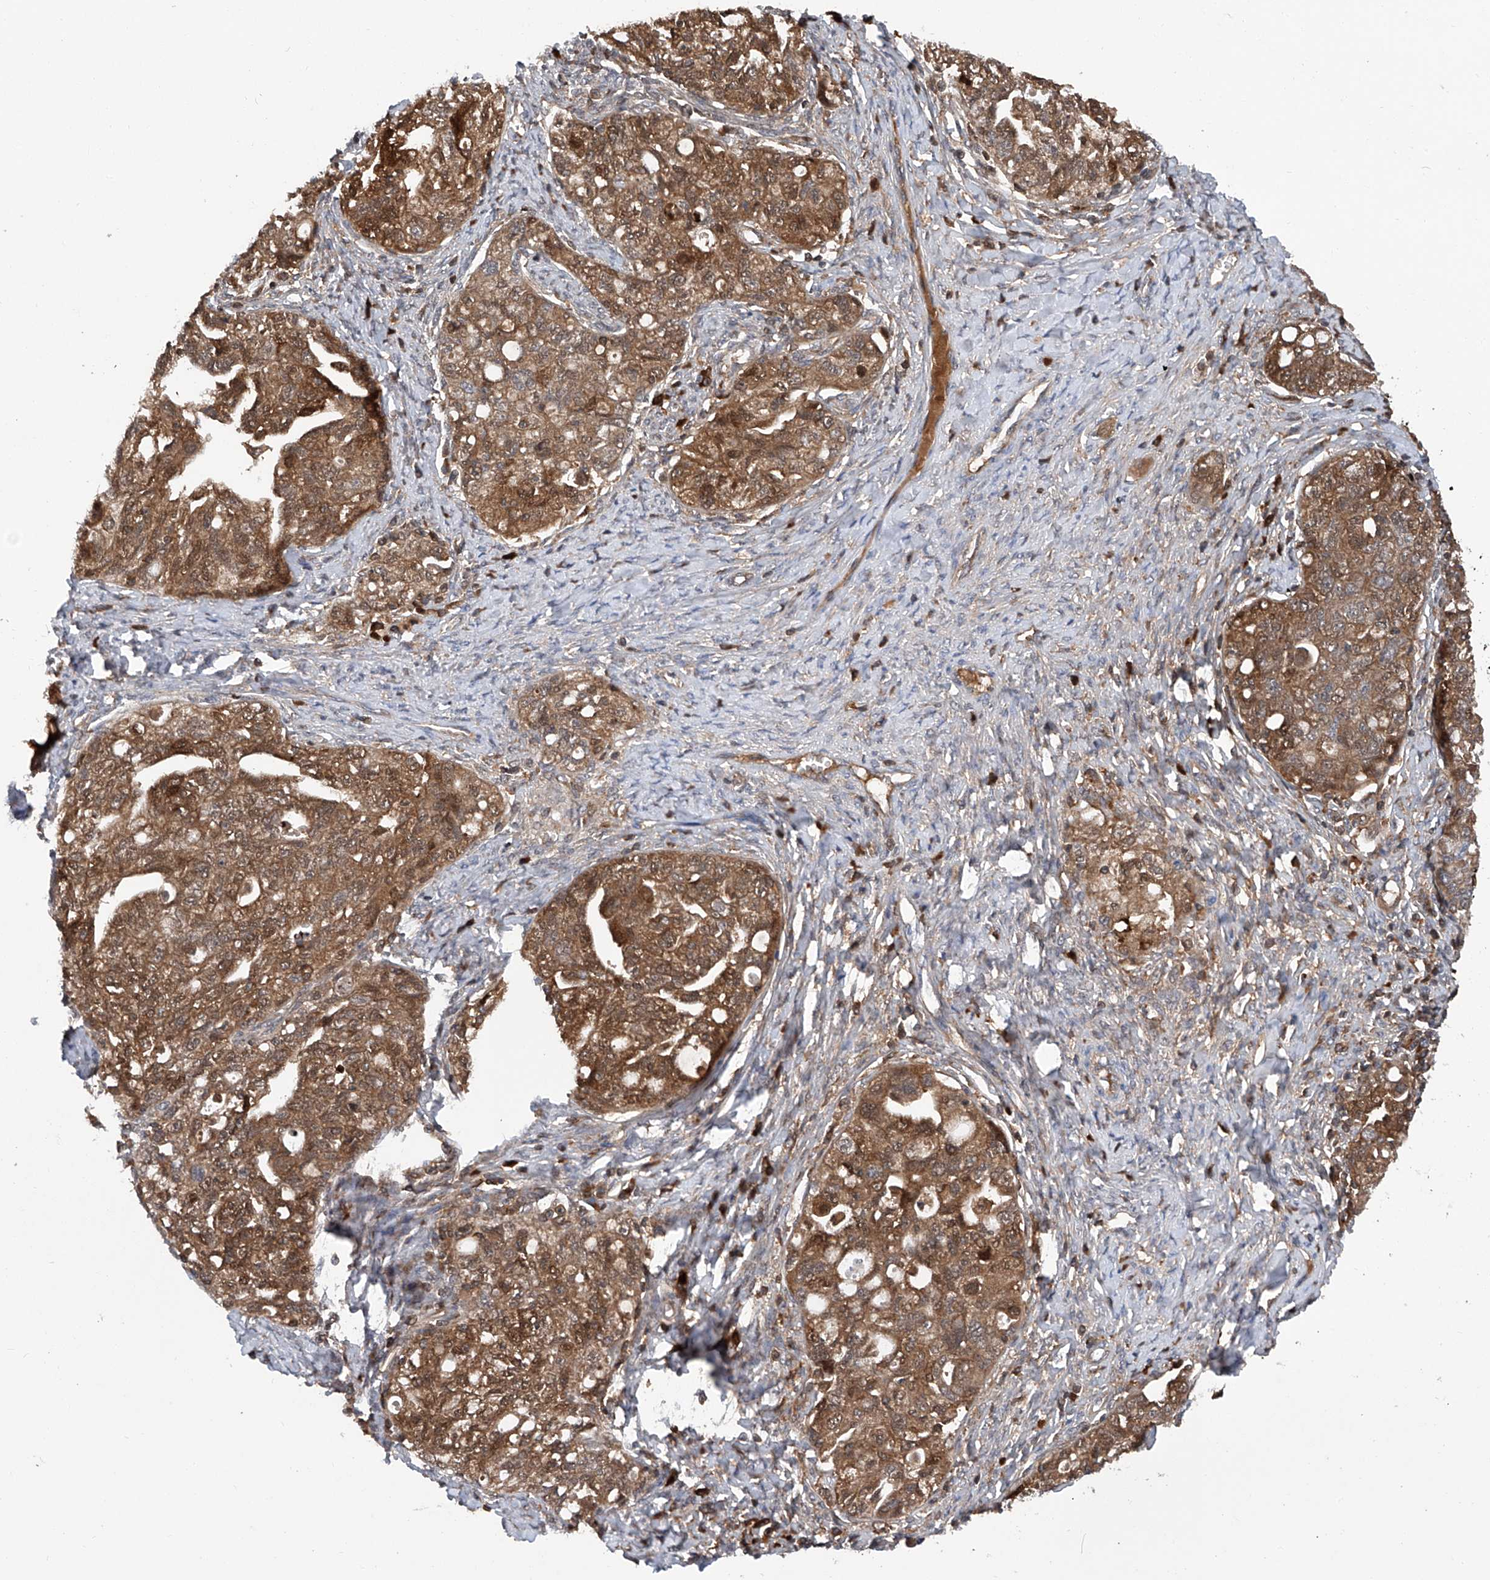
{"staining": {"intensity": "strong", "quantity": ">75%", "location": "cytoplasmic/membranous"}, "tissue": "ovarian cancer", "cell_type": "Tumor cells", "image_type": "cancer", "snomed": [{"axis": "morphology", "description": "Carcinoma, NOS"}, {"axis": "morphology", "description": "Cystadenocarcinoma, serous, NOS"}, {"axis": "topography", "description": "Ovary"}], "caption": "This histopathology image shows immunohistochemistry (IHC) staining of human ovarian carcinoma, with high strong cytoplasmic/membranous positivity in approximately >75% of tumor cells.", "gene": "ASCC3", "patient": {"sex": "female", "age": 69}}